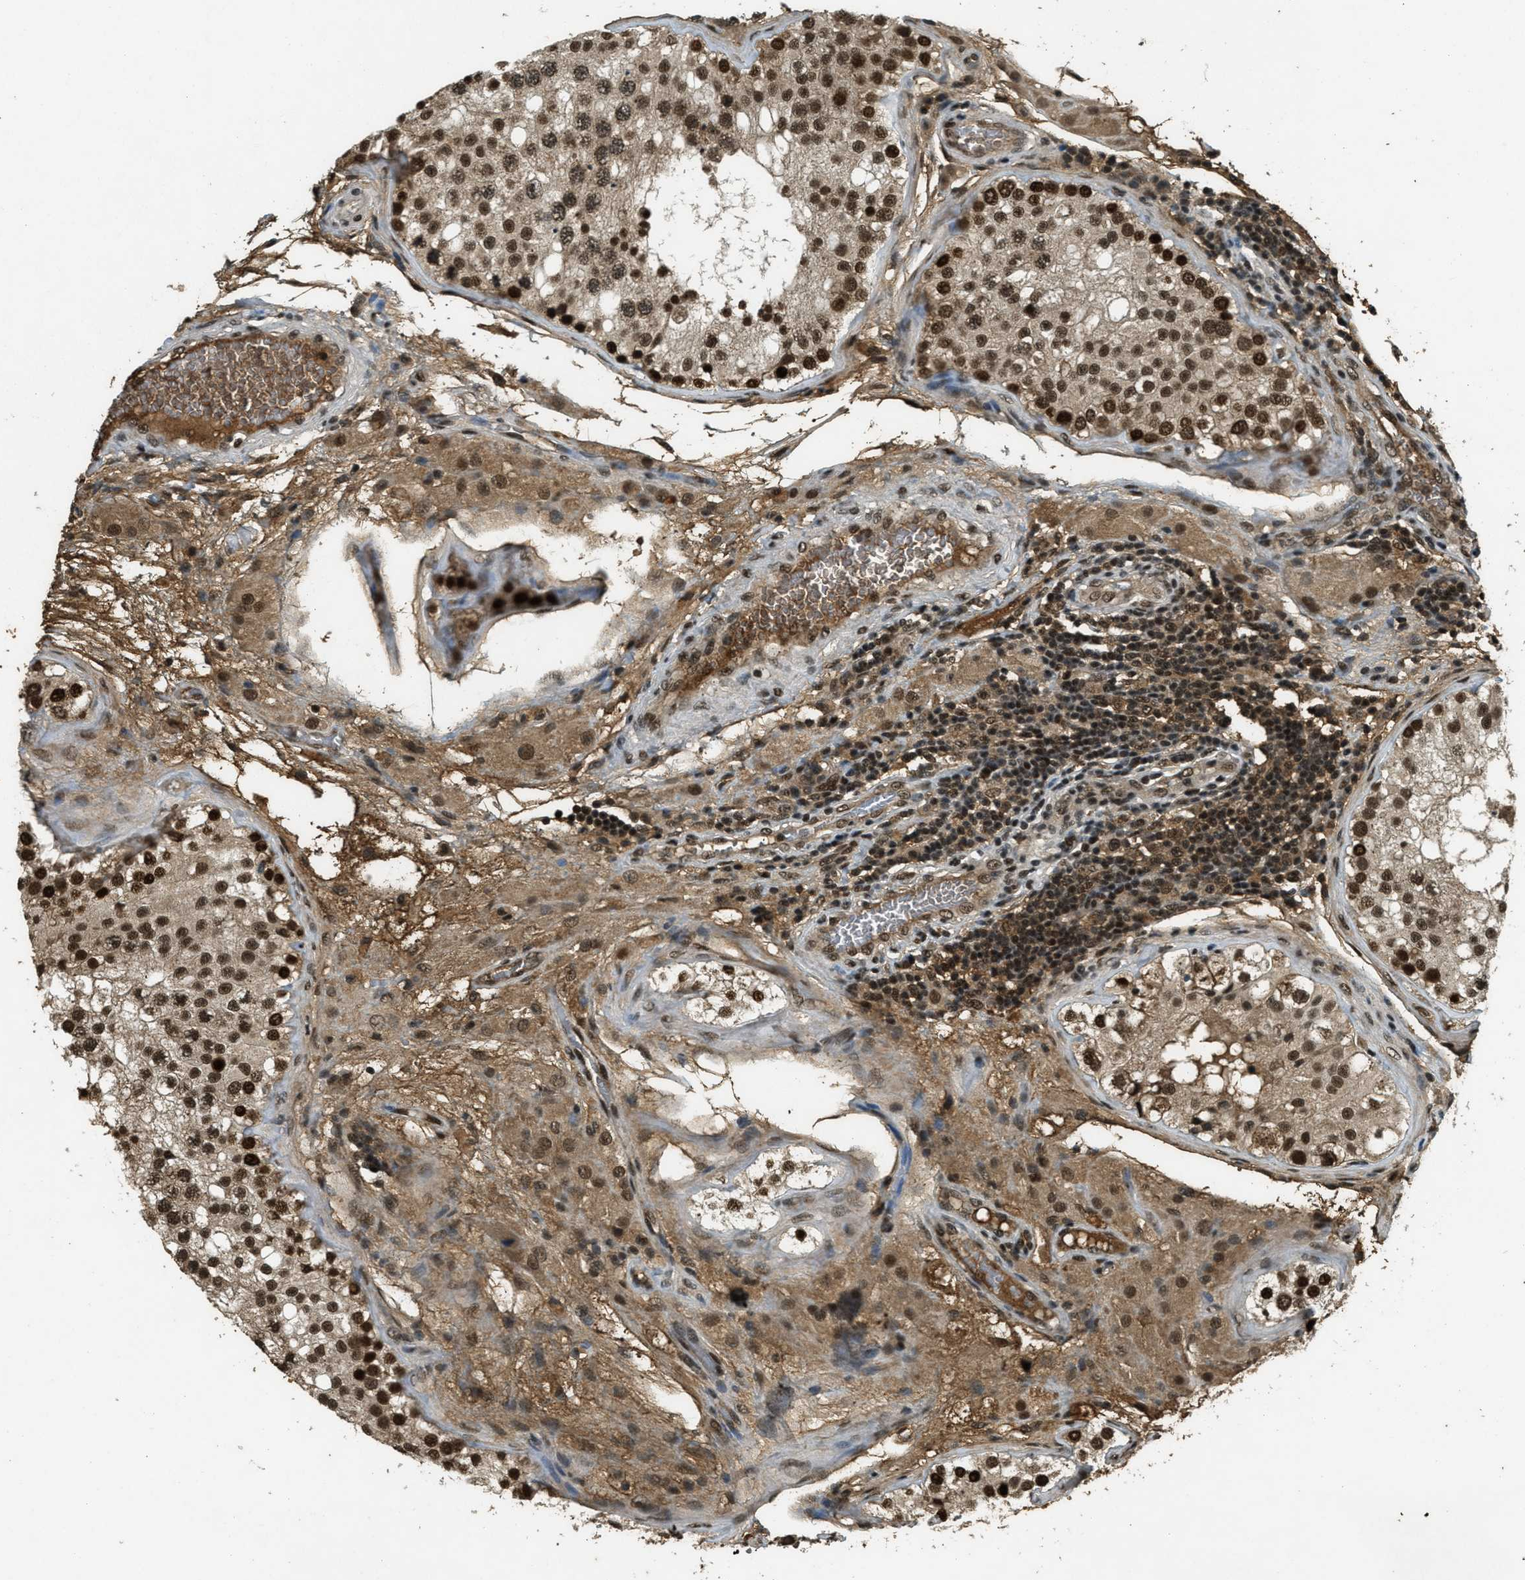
{"staining": {"intensity": "strong", "quantity": ">75%", "location": "cytoplasmic/membranous,nuclear"}, "tissue": "testis", "cell_type": "Cells in seminiferous ducts", "image_type": "normal", "snomed": [{"axis": "morphology", "description": "Normal tissue, NOS"}, {"axis": "topography", "description": "Testis"}], "caption": "Cells in seminiferous ducts display high levels of strong cytoplasmic/membranous,nuclear staining in about >75% of cells in normal human testis. The protein of interest is shown in brown color, while the nuclei are stained blue.", "gene": "ZNF148", "patient": {"sex": "male", "age": 26}}